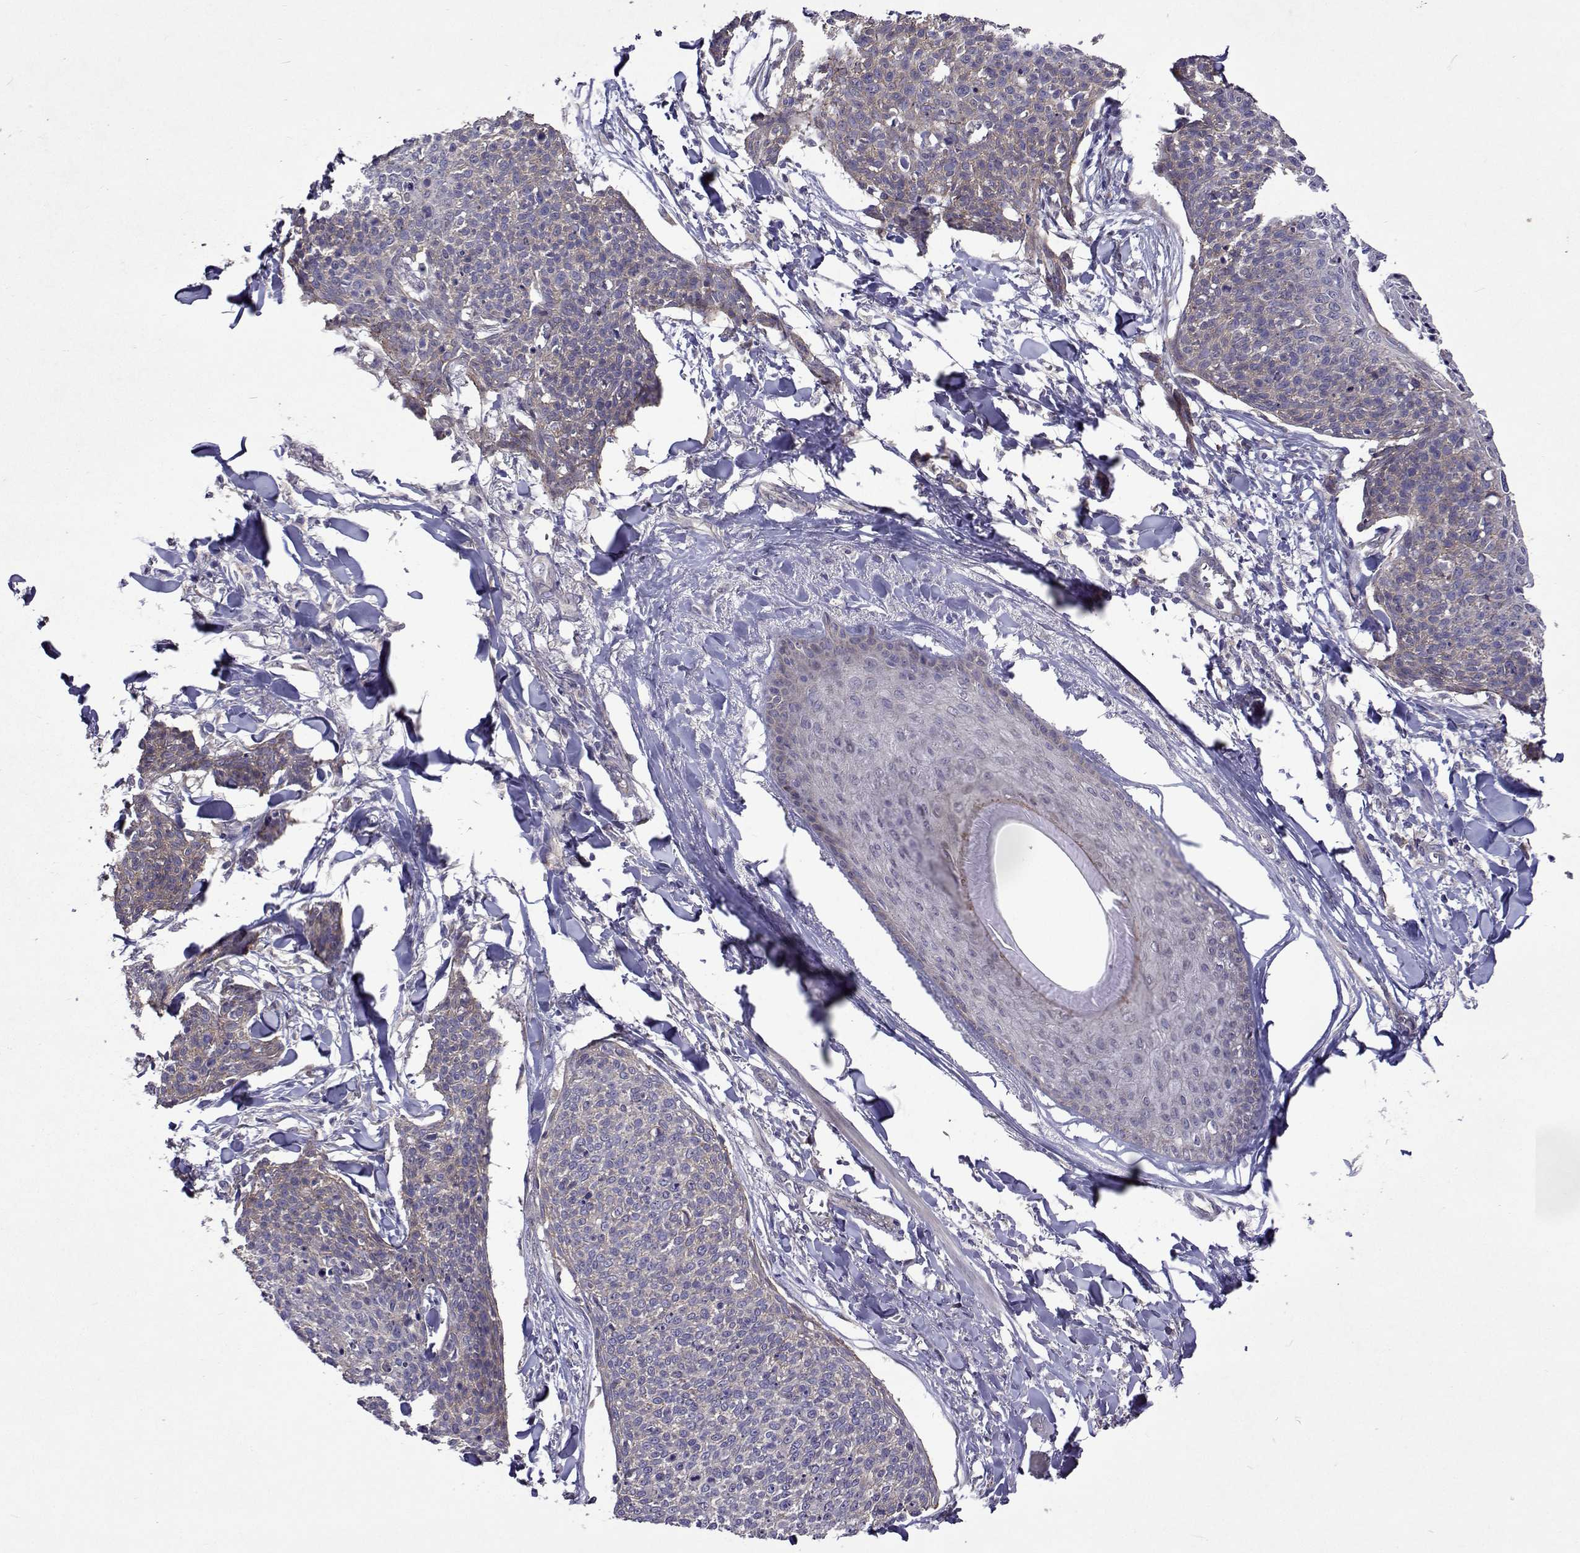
{"staining": {"intensity": "negative", "quantity": "none", "location": "none"}, "tissue": "skin cancer", "cell_type": "Tumor cells", "image_type": "cancer", "snomed": [{"axis": "morphology", "description": "Squamous cell carcinoma, NOS"}, {"axis": "topography", "description": "Skin"}, {"axis": "topography", "description": "Vulva"}], "caption": "Immunohistochemistry (IHC) image of neoplastic tissue: human skin cancer stained with DAB (3,3'-diaminobenzidine) demonstrates no significant protein positivity in tumor cells.", "gene": "TARBP2", "patient": {"sex": "female", "age": 75}}